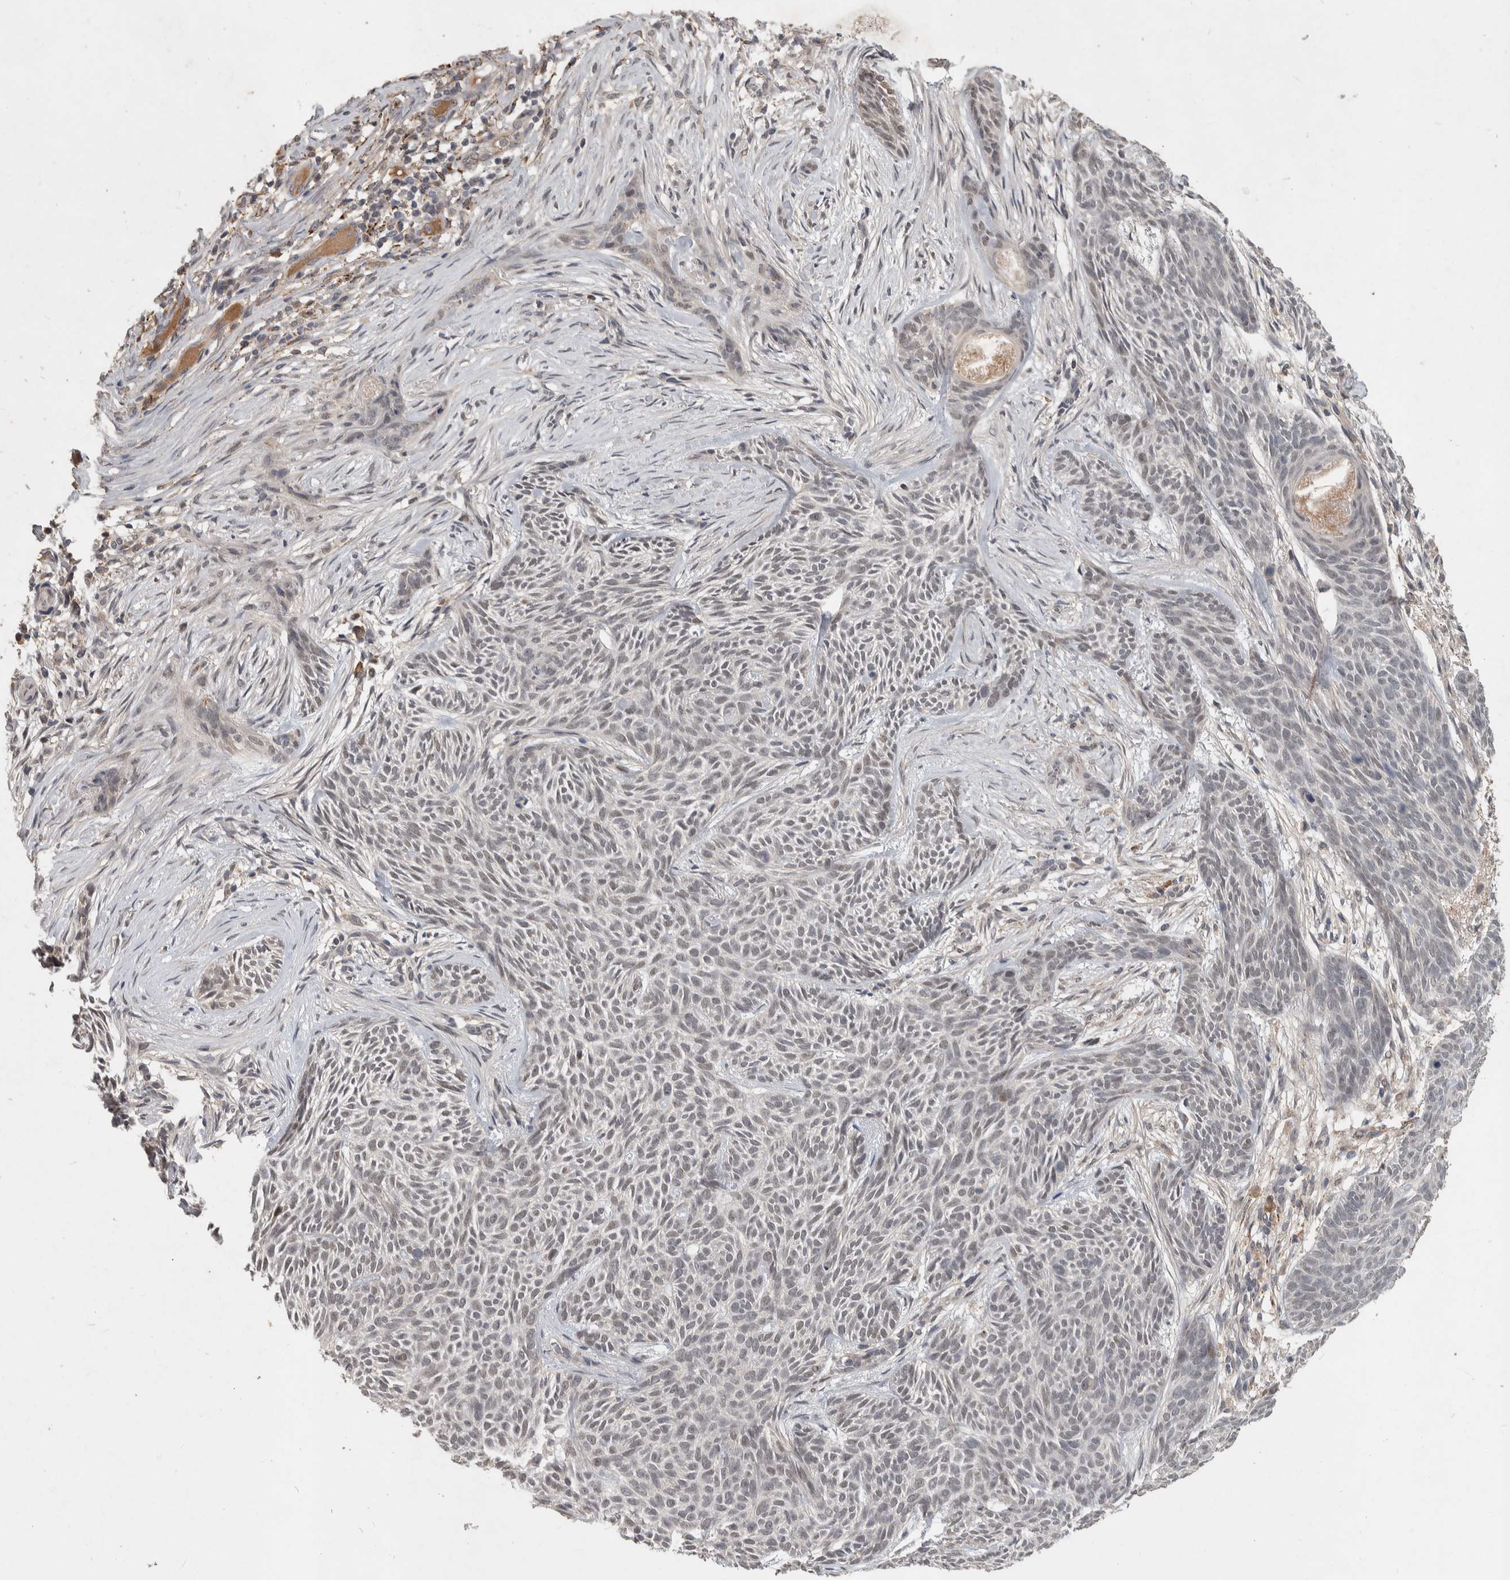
{"staining": {"intensity": "weak", "quantity": "<25%", "location": "nuclear"}, "tissue": "skin cancer", "cell_type": "Tumor cells", "image_type": "cancer", "snomed": [{"axis": "morphology", "description": "Basal cell carcinoma"}, {"axis": "topography", "description": "Skin"}], "caption": "This is a image of immunohistochemistry (IHC) staining of skin basal cell carcinoma, which shows no staining in tumor cells.", "gene": "CHRM3", "patient": {"sex": "female", "age": 59}}